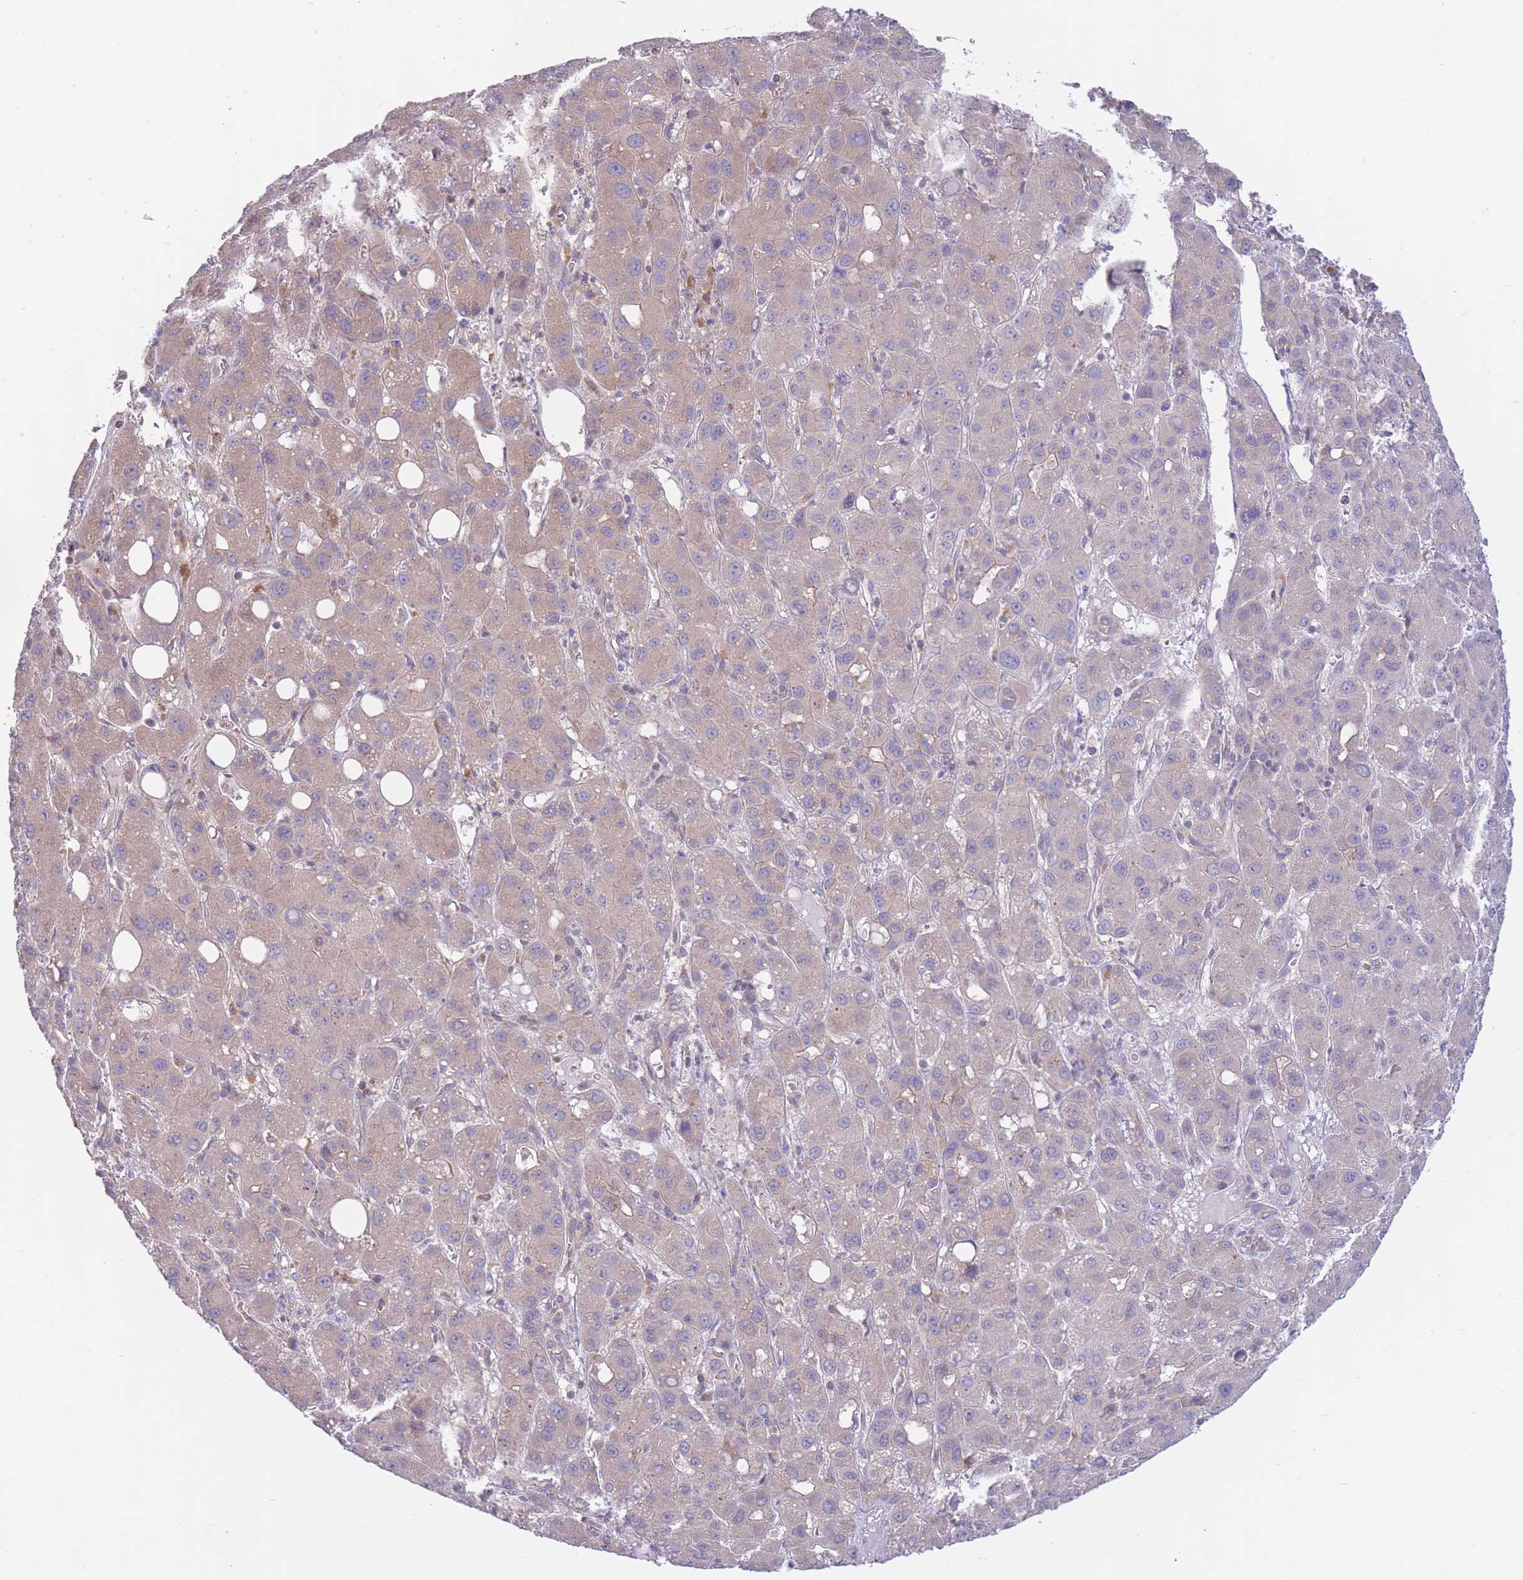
{"staining": {"intensity": "moderate", "quantity": "25%-75%", "location": "cytoplasmic/membranous"}, "tissue": "liver cancer", "cell_type": "Tumor cells", "image_type": "cancer", "snomed": [{"axis": "morphology", "description": "Carcinoma, Hepatocellular, NOS"}, {"axis": "topography", "description": "Liver"}], "caption": "This photomicrograph displays liver cancer (hepatocellular carcinoma) stained with immunohistochemistry (IHC) to label a protein in brown. The cytoplasmic/membranous of tumor cells show moderate positivity for the protein. Nuclei are counter-stained blue.", "gene": "ALS2CL", "patient": {"sex": "male", "age": 55}}